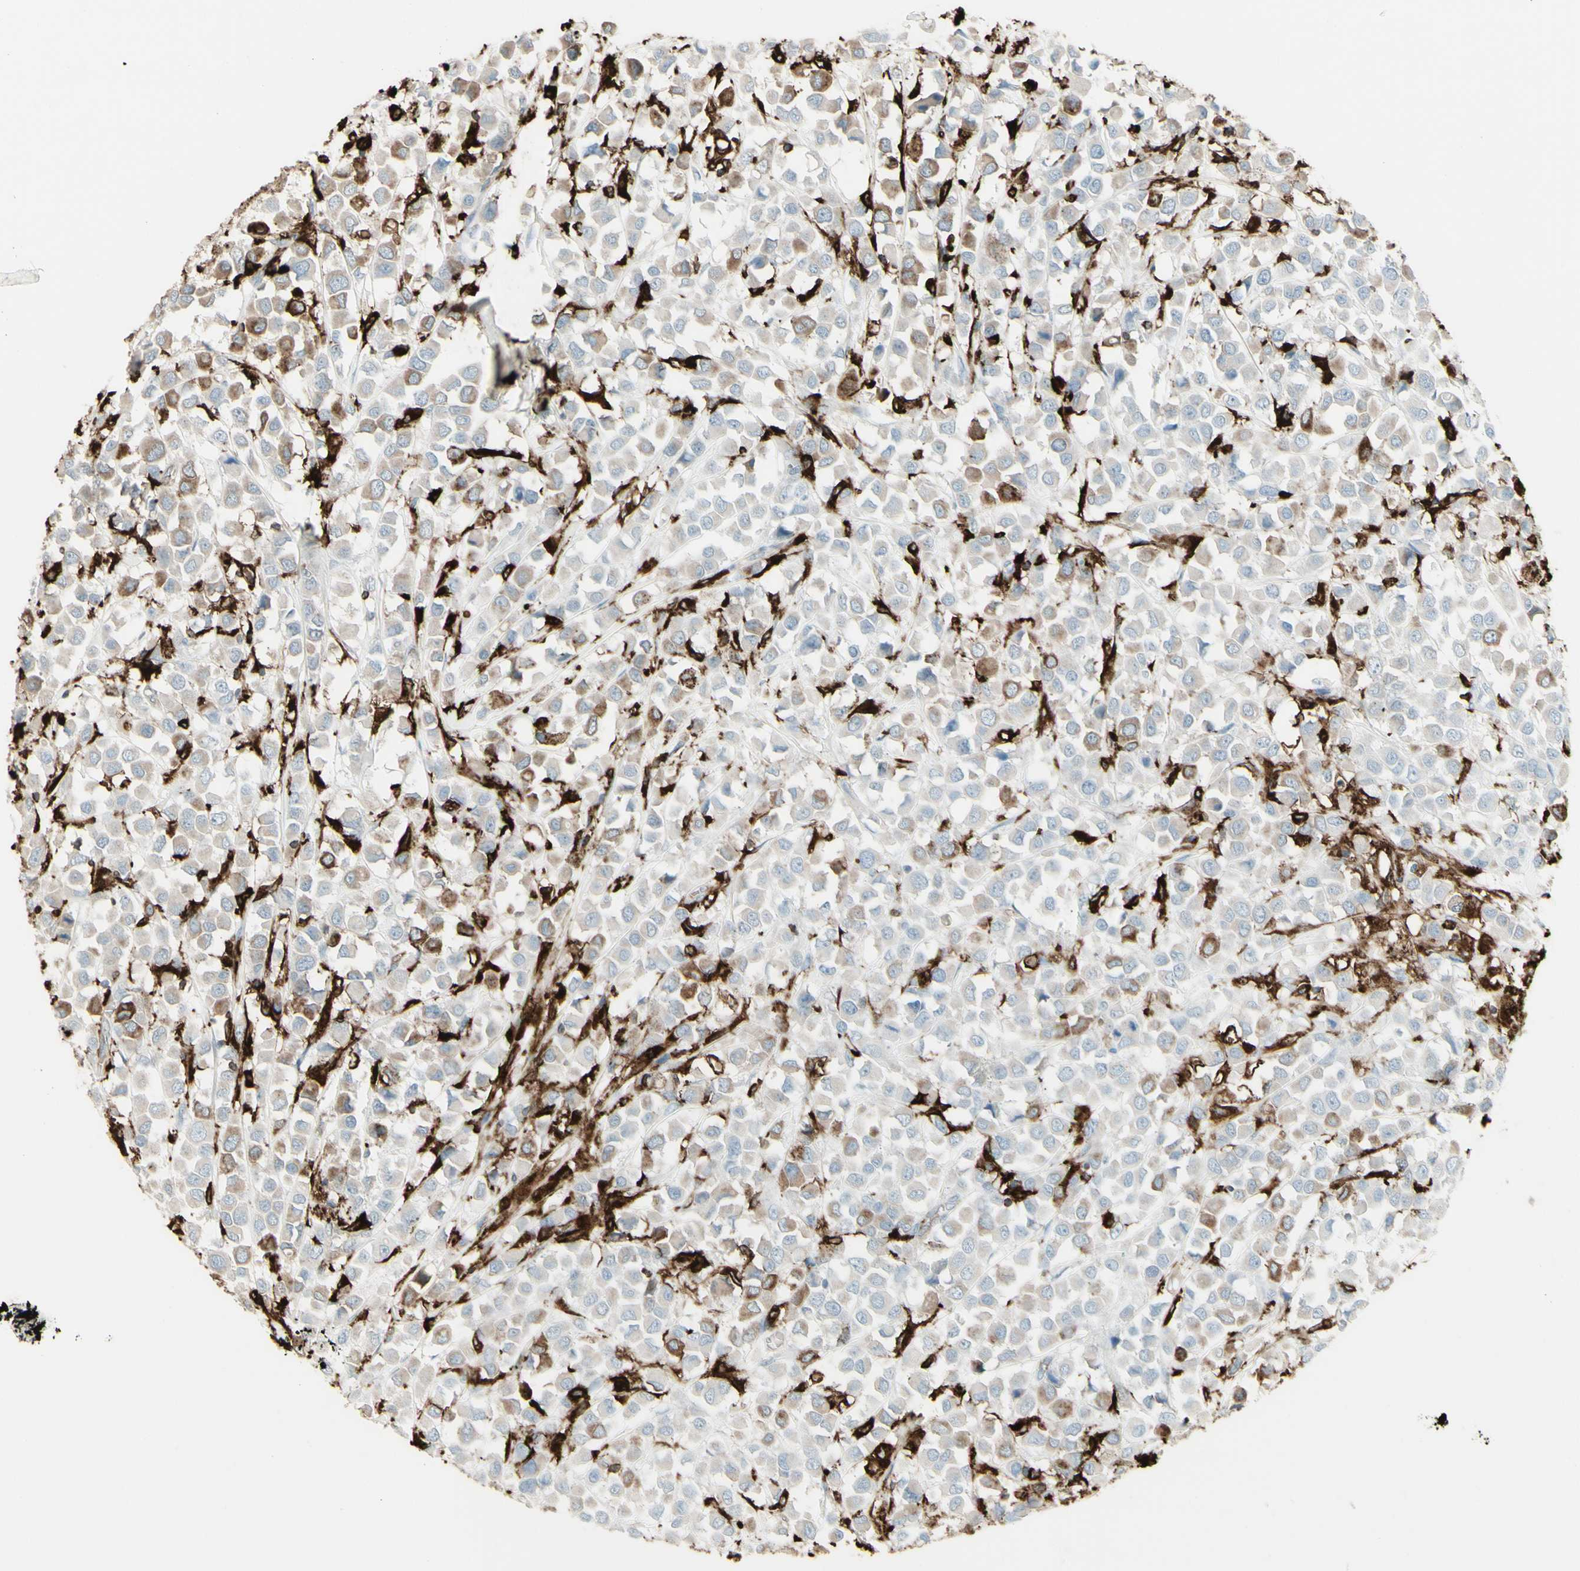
{"staining": {"intensity": "weak", "quantity": ">75%", "location": "cytoplasmic/membranous"}, "tissue": "breast cancer", "cell_type": "Tumor cells", "image_type": "cancer", "snomed": [{"axis": "morphology", "description": "Duct carcinoma"}, {"axis": "topography", "description": "Breast"}], "caption": "A photomicrograph of human breast cancer (invasive ductal carcinoma) stained for a protein demonstrates weak cytoplasmic/membranous brown staining in tumor cells.", "gene": "HLA-DPB1", "patient": {"sex": "female", "age": 61}}